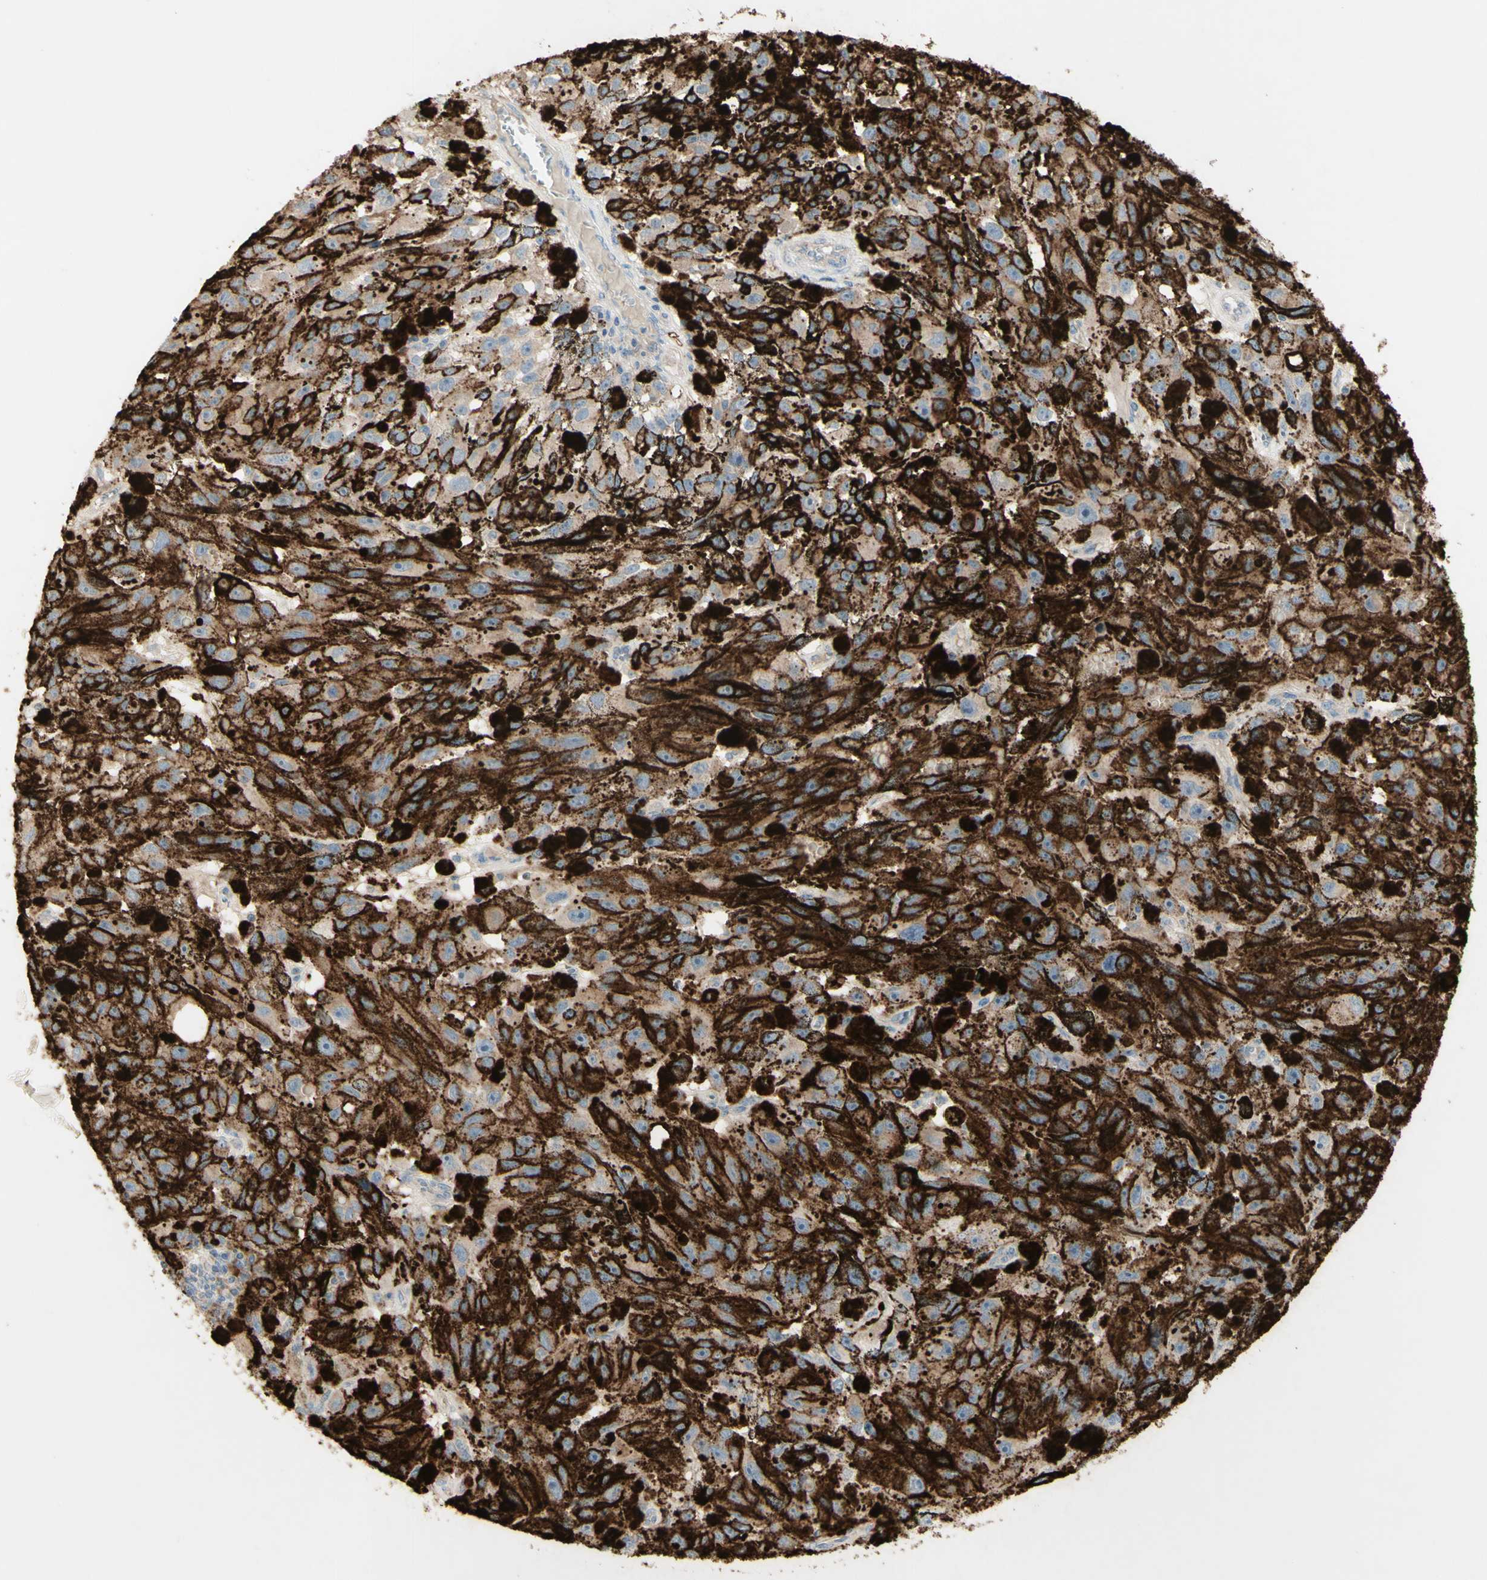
{"staining": {"intensity": "strong", "quantity": "25%-75%", "location": "cytoplasmic/membranous"}, "tissue": "melanoma", "cell_type": "Tumor cells", "image_type": "cancer", "snomed": [{"axis": "morphology", "description": "Malignant melanoma, NOS"}, {"axis": "topography", "description": "Skin"}], "caption": "Immunohistochemical staining of human malignant melanoma demonstrates high levels of strong cytoplasmic/membranous protein staining in about 25%-75% of tumor cells.", "gene": "CNTNAP1", "patient": {"sex": "female", "age": 104}}